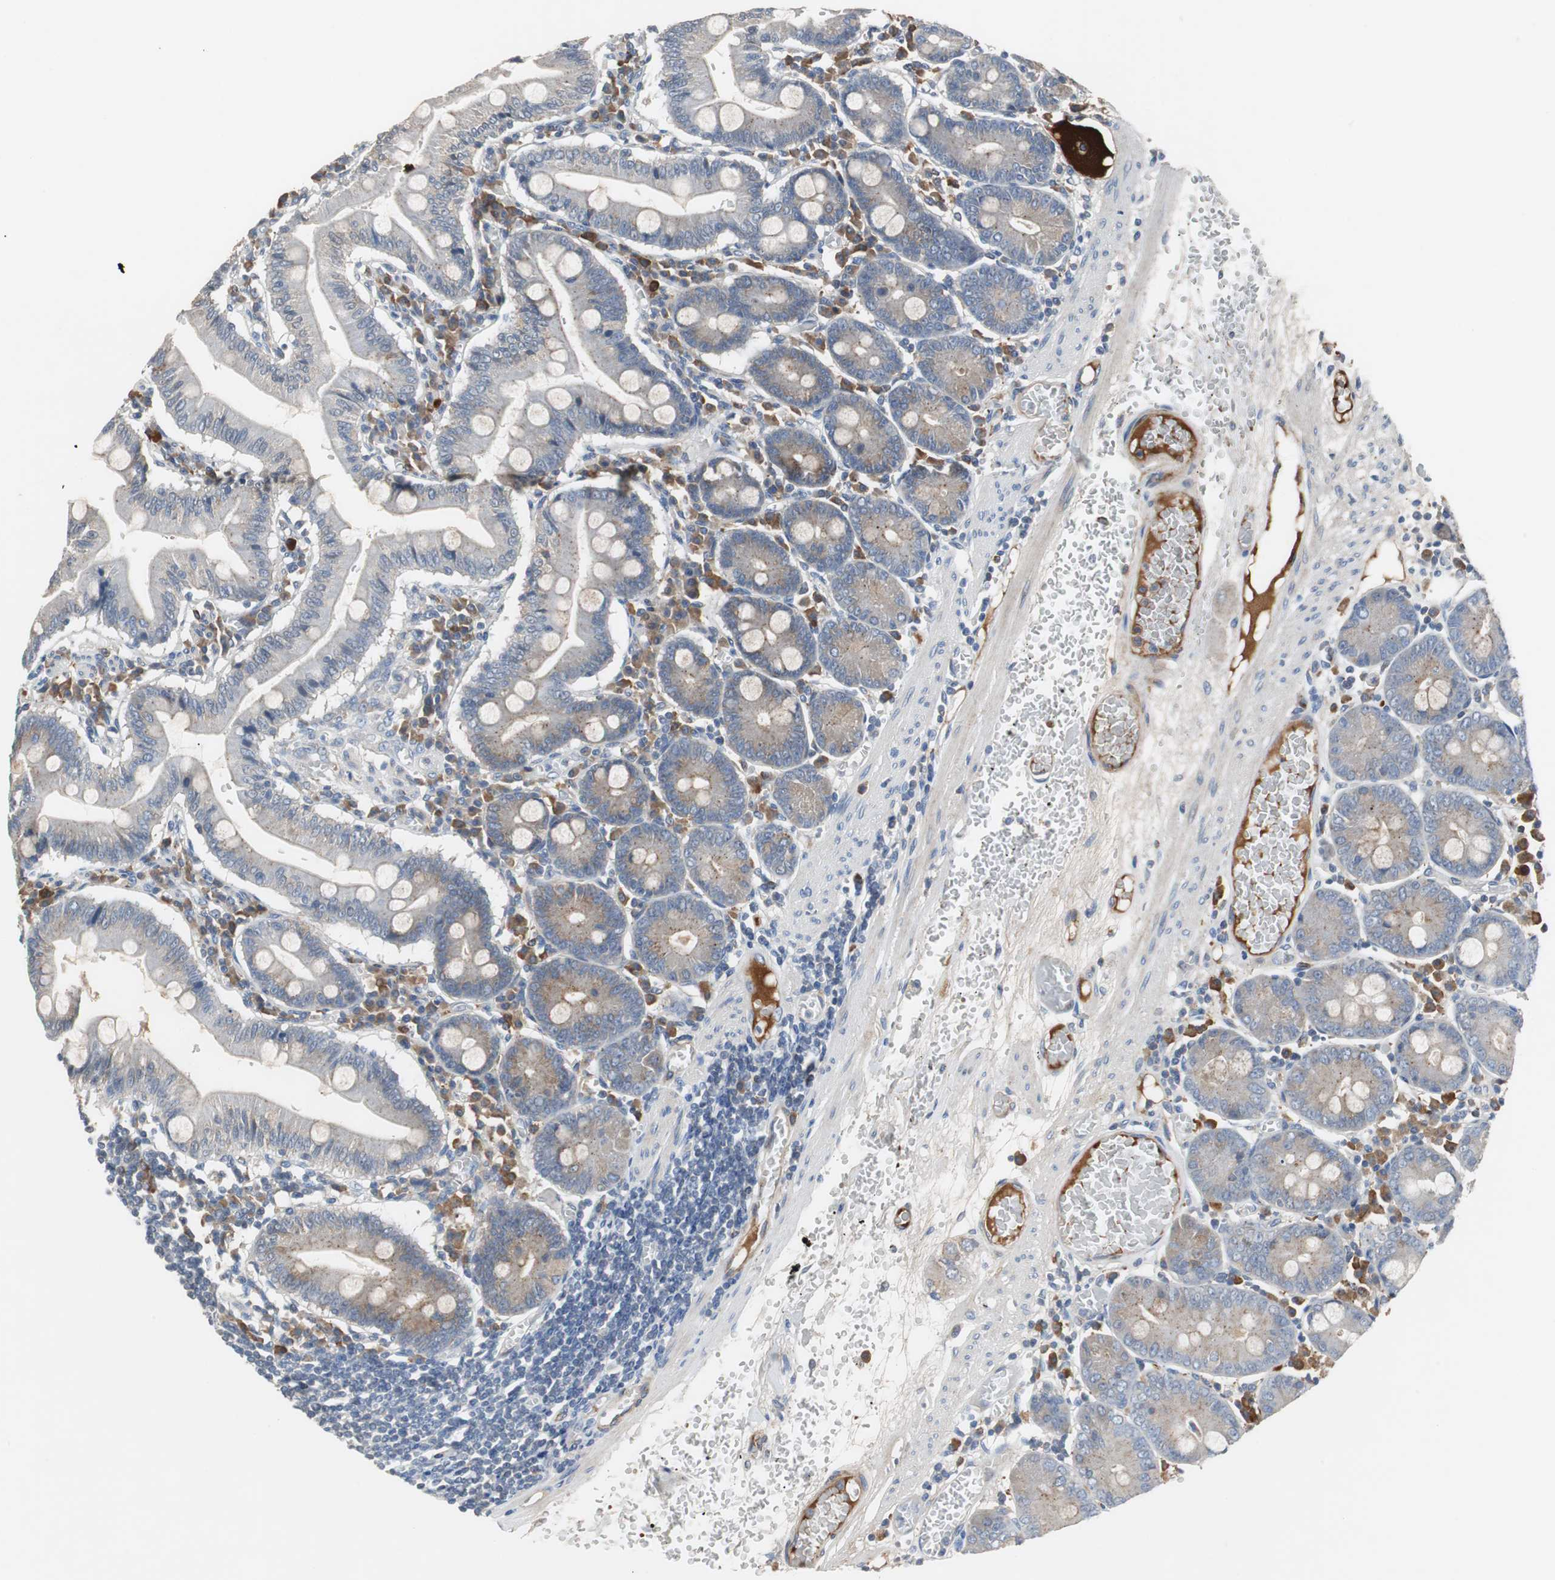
{"staining": {"intensity": "weak", "quantity": "25%-75%", "location": "cytoplasmic/membranous"}, "tissue": "small intestine", "cell_type": "Glandular cells", "image_type": "normal", "snomed": [{"axis": "morphology", "description": "Normal tissue, NOS"}, {"axis": "topography", "description": "Small intestine"}], "caption": "Approximately 25%-75% of glandular cells in unremarkable human small intestine demonstrate weak cytoplasmic/membranous protein staining as visualized by brown immunohistochemical staining.", "gene": "SORT1", "patient": {"sex": "male", "age": 71}}